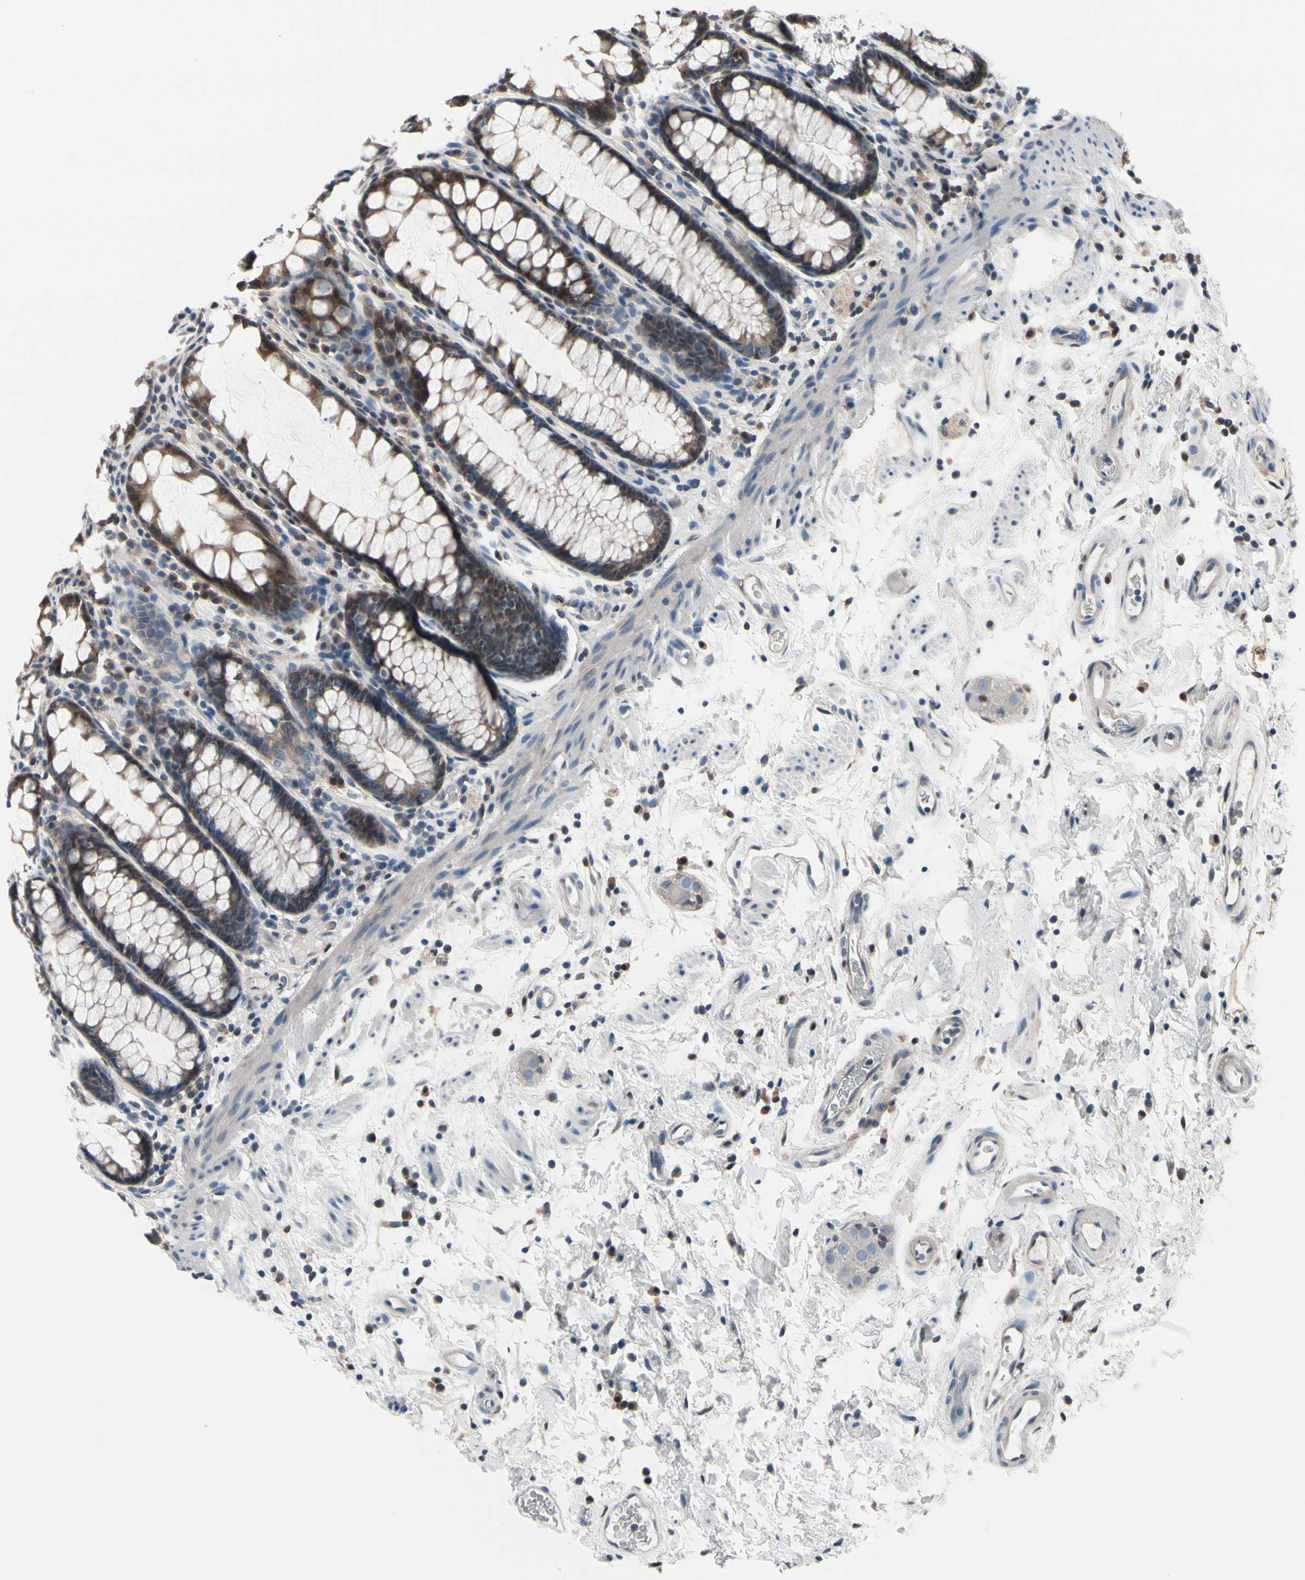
{"staining": {"intensity": "weak", "quantity": ">75%", "location": "cytoplasmic/membranous"}, "tissue": "rectum", "cell_type": "Glandular cells", "image_type": "normal", "snomed": [{"axis": "morphology", "description": "Normal tissue, NOS"}, {"axis": "topography", "description": "Rectum"}], "caption": "Glandular cells demonstrate low levels of weak cytoplasmic/membranous expression in approximately >75% of cells in normal rectum.", "gene": "PRDX6", "patient": {"sex": "male", "age": 92}}